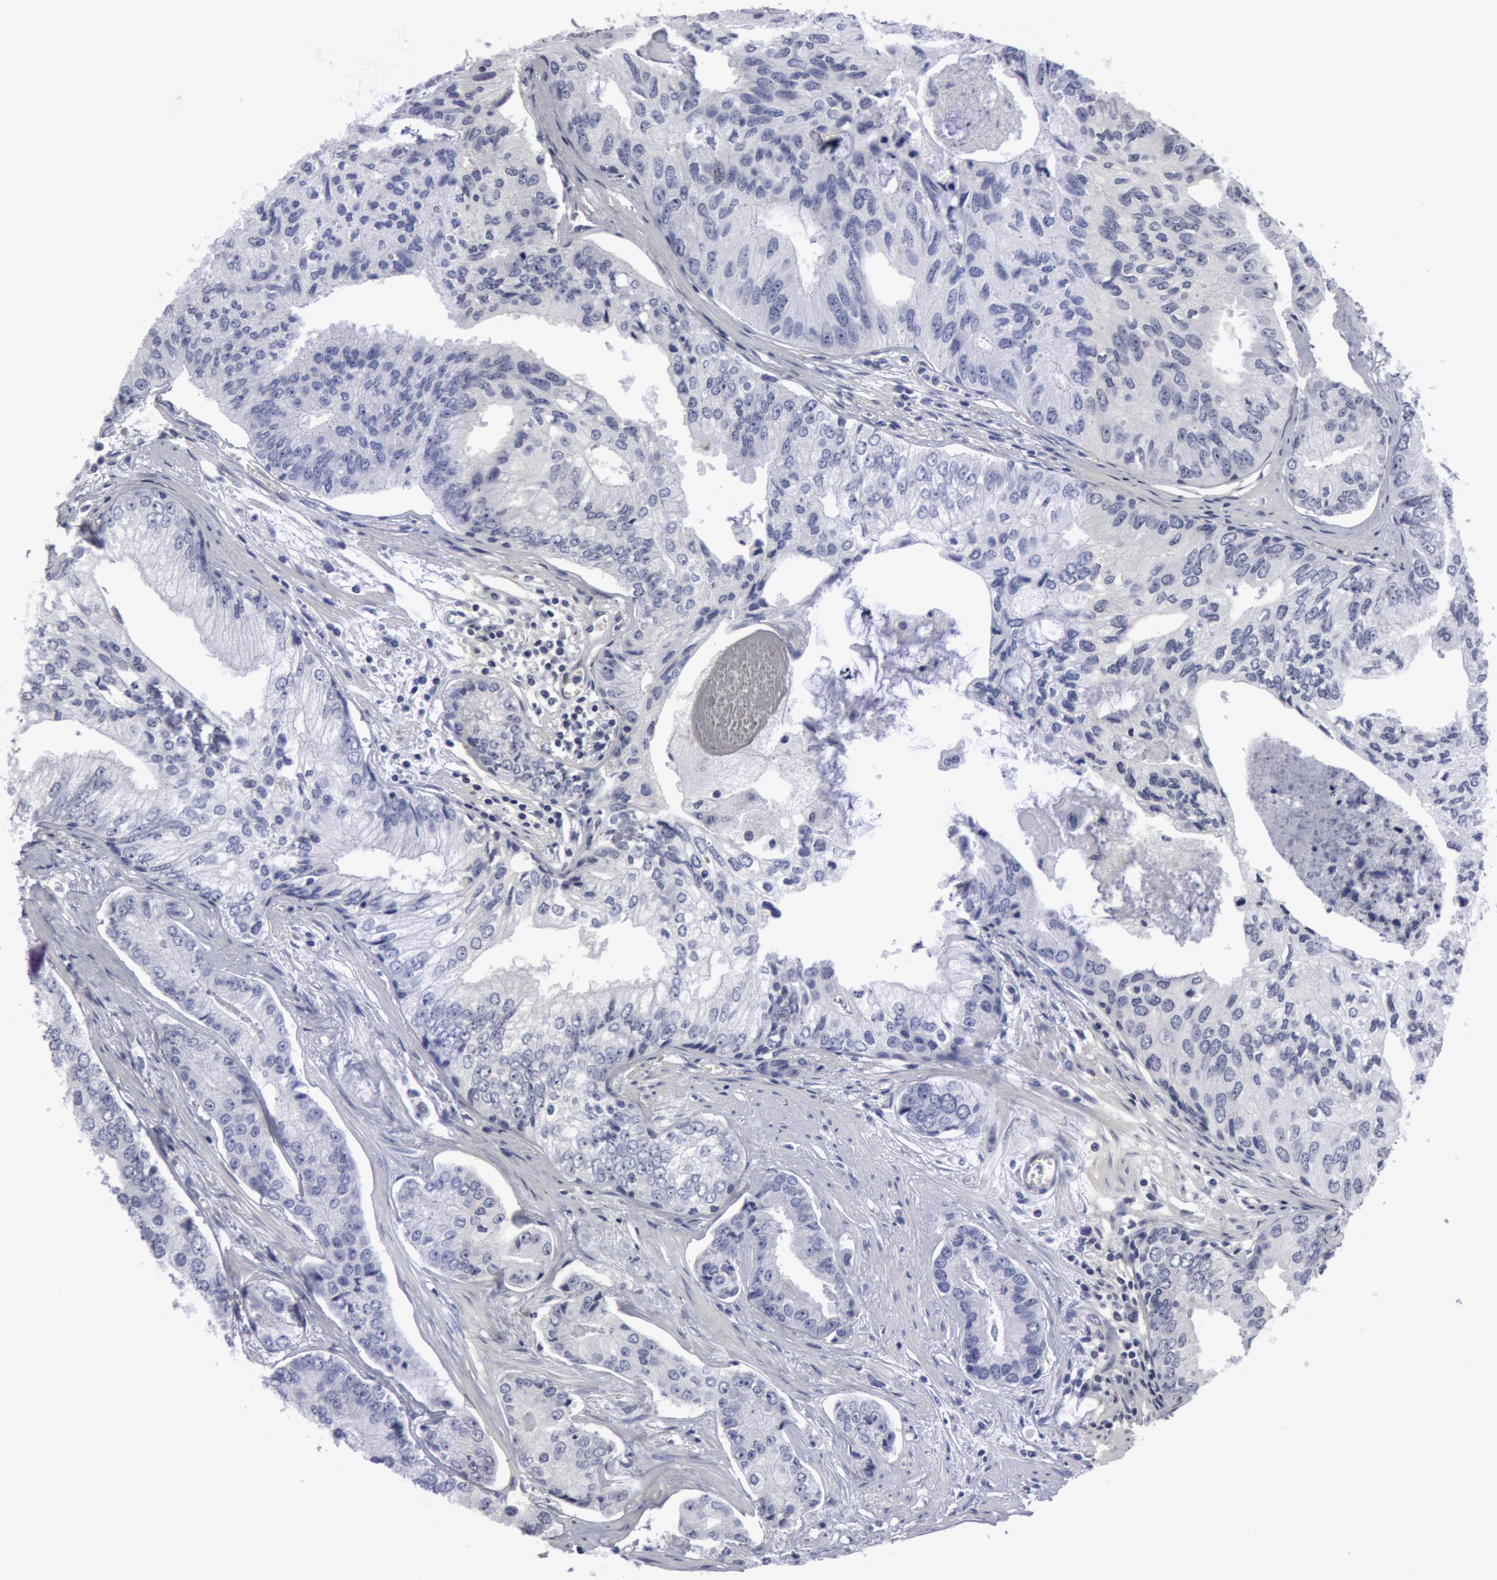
{"staining": {"intensity": "negative", "quantity": "none", "location": "none"}, "tissue": "prostate cancer", "cell_type": "Tumor cells", "image_type": "cancer", "snomed": [{"axis": "morphology", "description": "Adenocarcinoma, High grade"}, {"axis": "topography", "description": "Prostate"}], "caption": "Immunohistochemical staining of prostate cancer shows no significant expression in tumor cells. (DAB (3,3'-diaminobenzidine) immunohistochemistry with hematoxylin counter stain).", "gene": "SMC1B", "patient": {"sex": "male", "age": 56}}